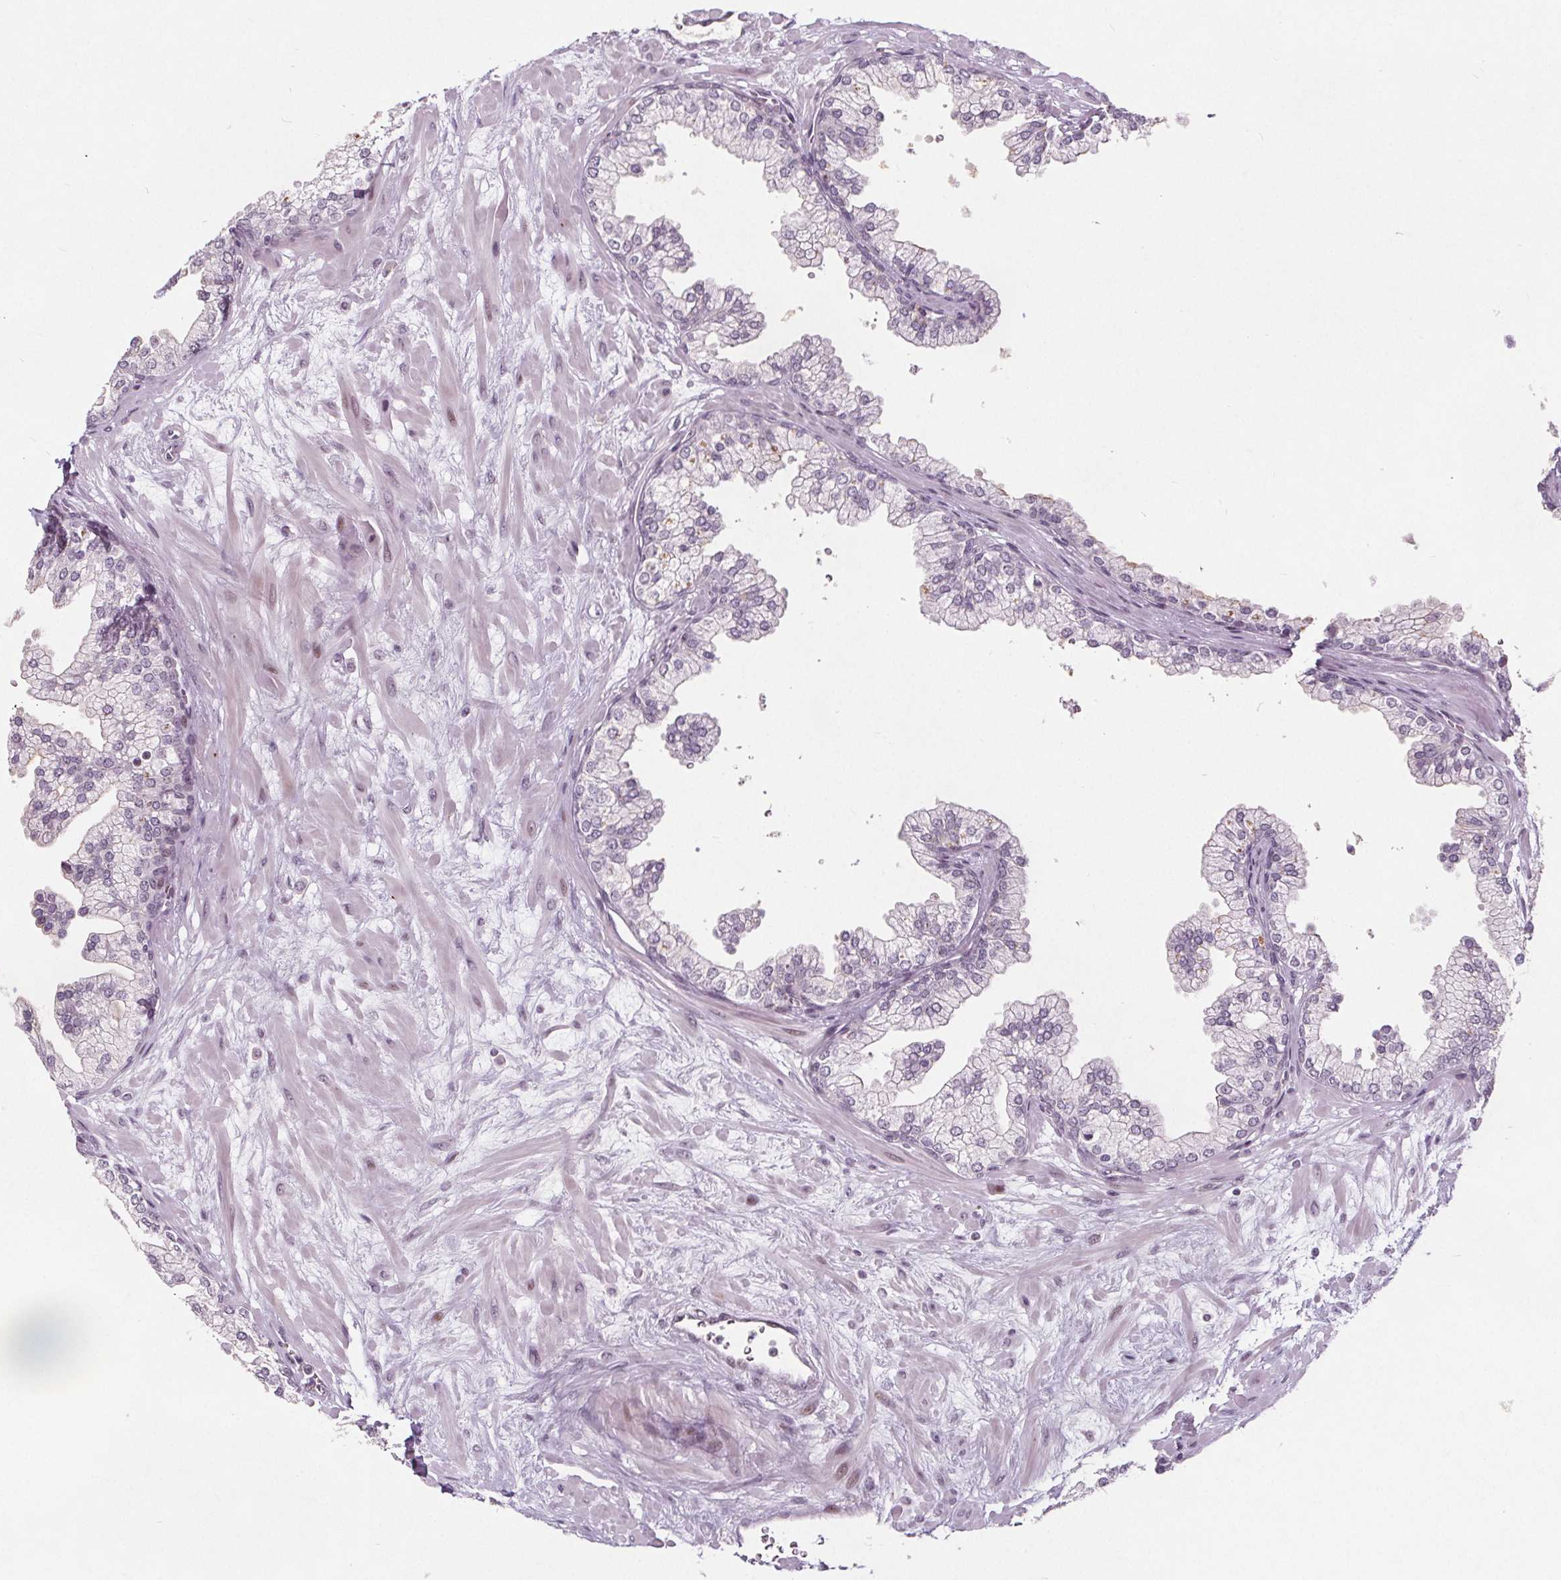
{"staining": {"intensity": "moderate", "quantity": "<25%", "location": "cytoplasmic/membranous"}, "tissue": "prostate", "cell_type": "Glandular cells", "image_type": "normal", "snomed": [{"axis": "morphology", "description": "Normal tissue, NOS"}, {"axis": "topography", "description": "Prostate"}, {"axis": "topography", "description": "Peripheral nerve tissue"}], "caption": "Immunohistochemical staining of normal human prostate shows moderate cytoplasmic/membranous protein positivity in about <25% of glandular cells.", "gene": "TAF6L", "patient": {"sex": "male", "age": 61}}